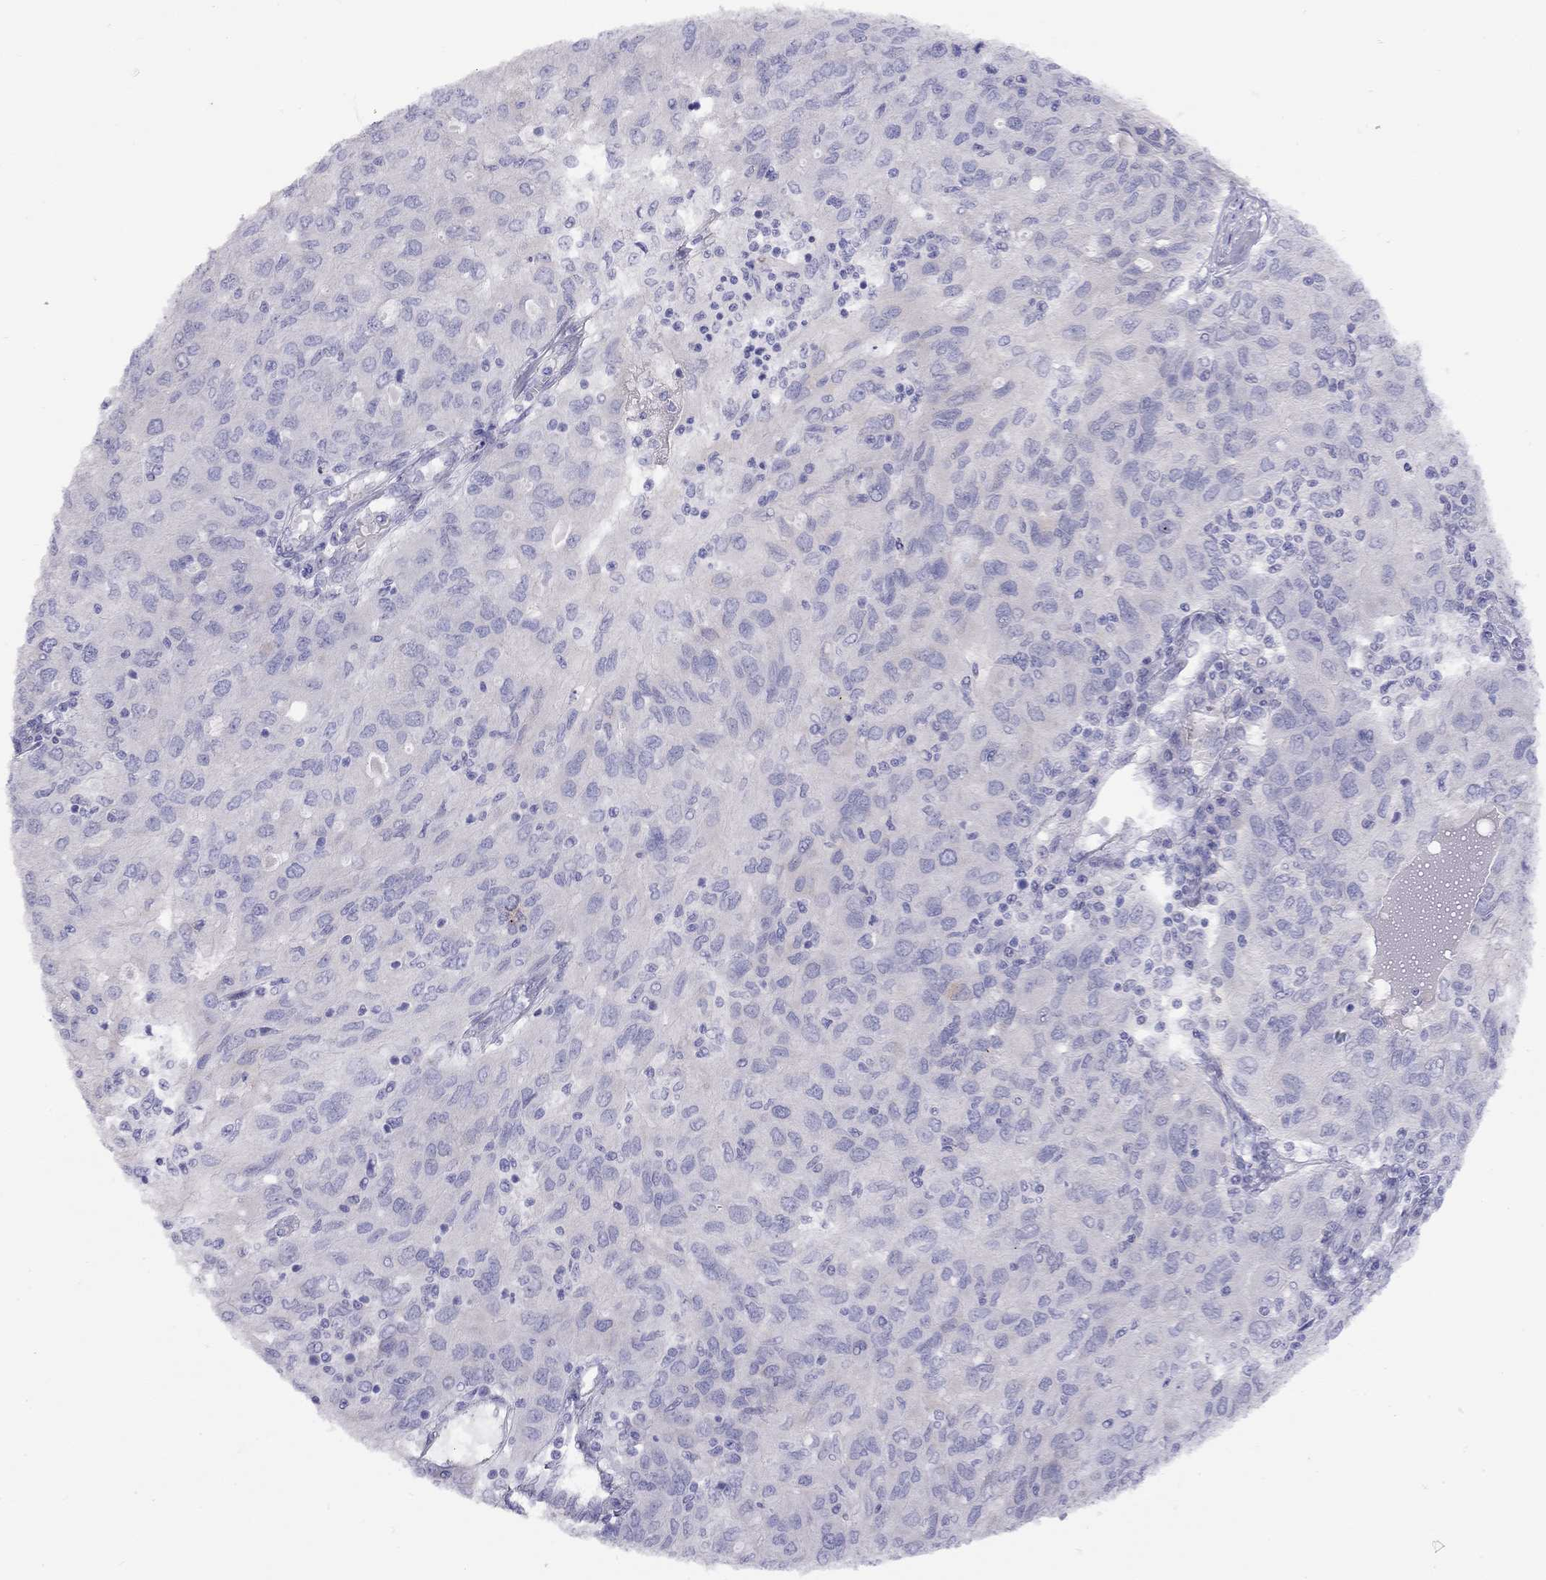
{"staining": {"intensity": "negative", "quantity": "none", "location": "none"}, "tissue": "ovarian cancer", "cell_type": "Tumor cells", "image_type": "cancer", "snomed": [{"axis": "morphology", "description": "Carcinoma, endometroid"}, {"axis": "topography", "description": "Ovary"}], "caption": "Immunohistochemistry (IHC) histopathology image of neoplastic tissue: ovarian cancer (endometroid carcinoma) stained with DAB (3,3'-diaminobenzidine) demonstrates no significant protein staining in tumor cells.", "gene": "CPNE4", "patient": {"sex": "female", "age": 50}}